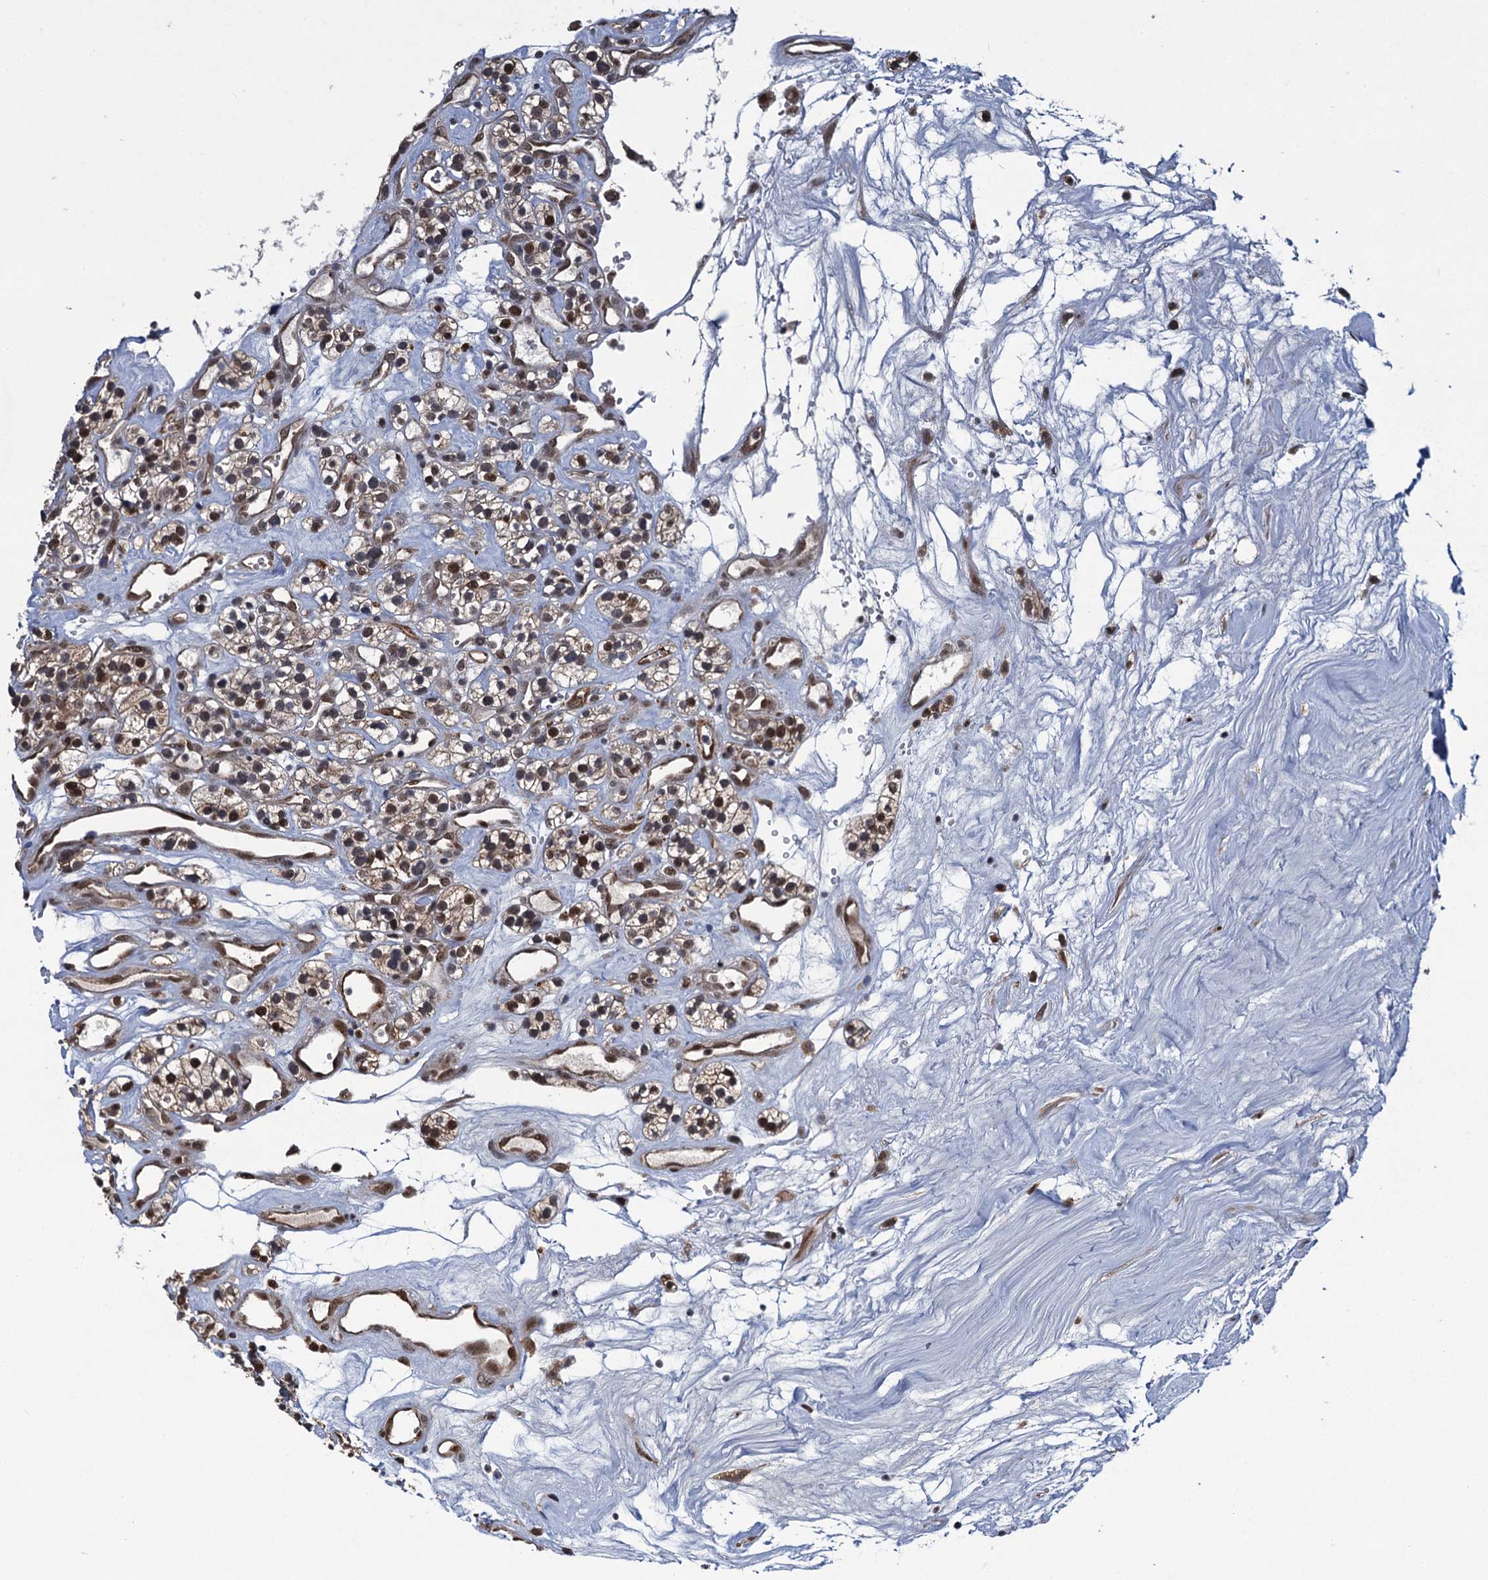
{"staining": {"intensity": "moderate", "quantity": ">75%", "location": "cytoplasmic/membranous,nuclear"}, "tissue": "renal cancer", "cell_type": "Tumor cells", "image_type": "cancer", "snomed": [{"axis": "morphology", "description": "Adenocarcinoma, NOS"}, {"axis": "topography", "description": "Kidney"}], "caption": "Moderate cytoplasmic/membranous and nuclear staining for a protein is appreciated in approximately >75% of tumor cells of renal cancer using immunohistochemistry (IHC).", "gene": "EVX2", "patient": {"sex": "female", "age": 57}}